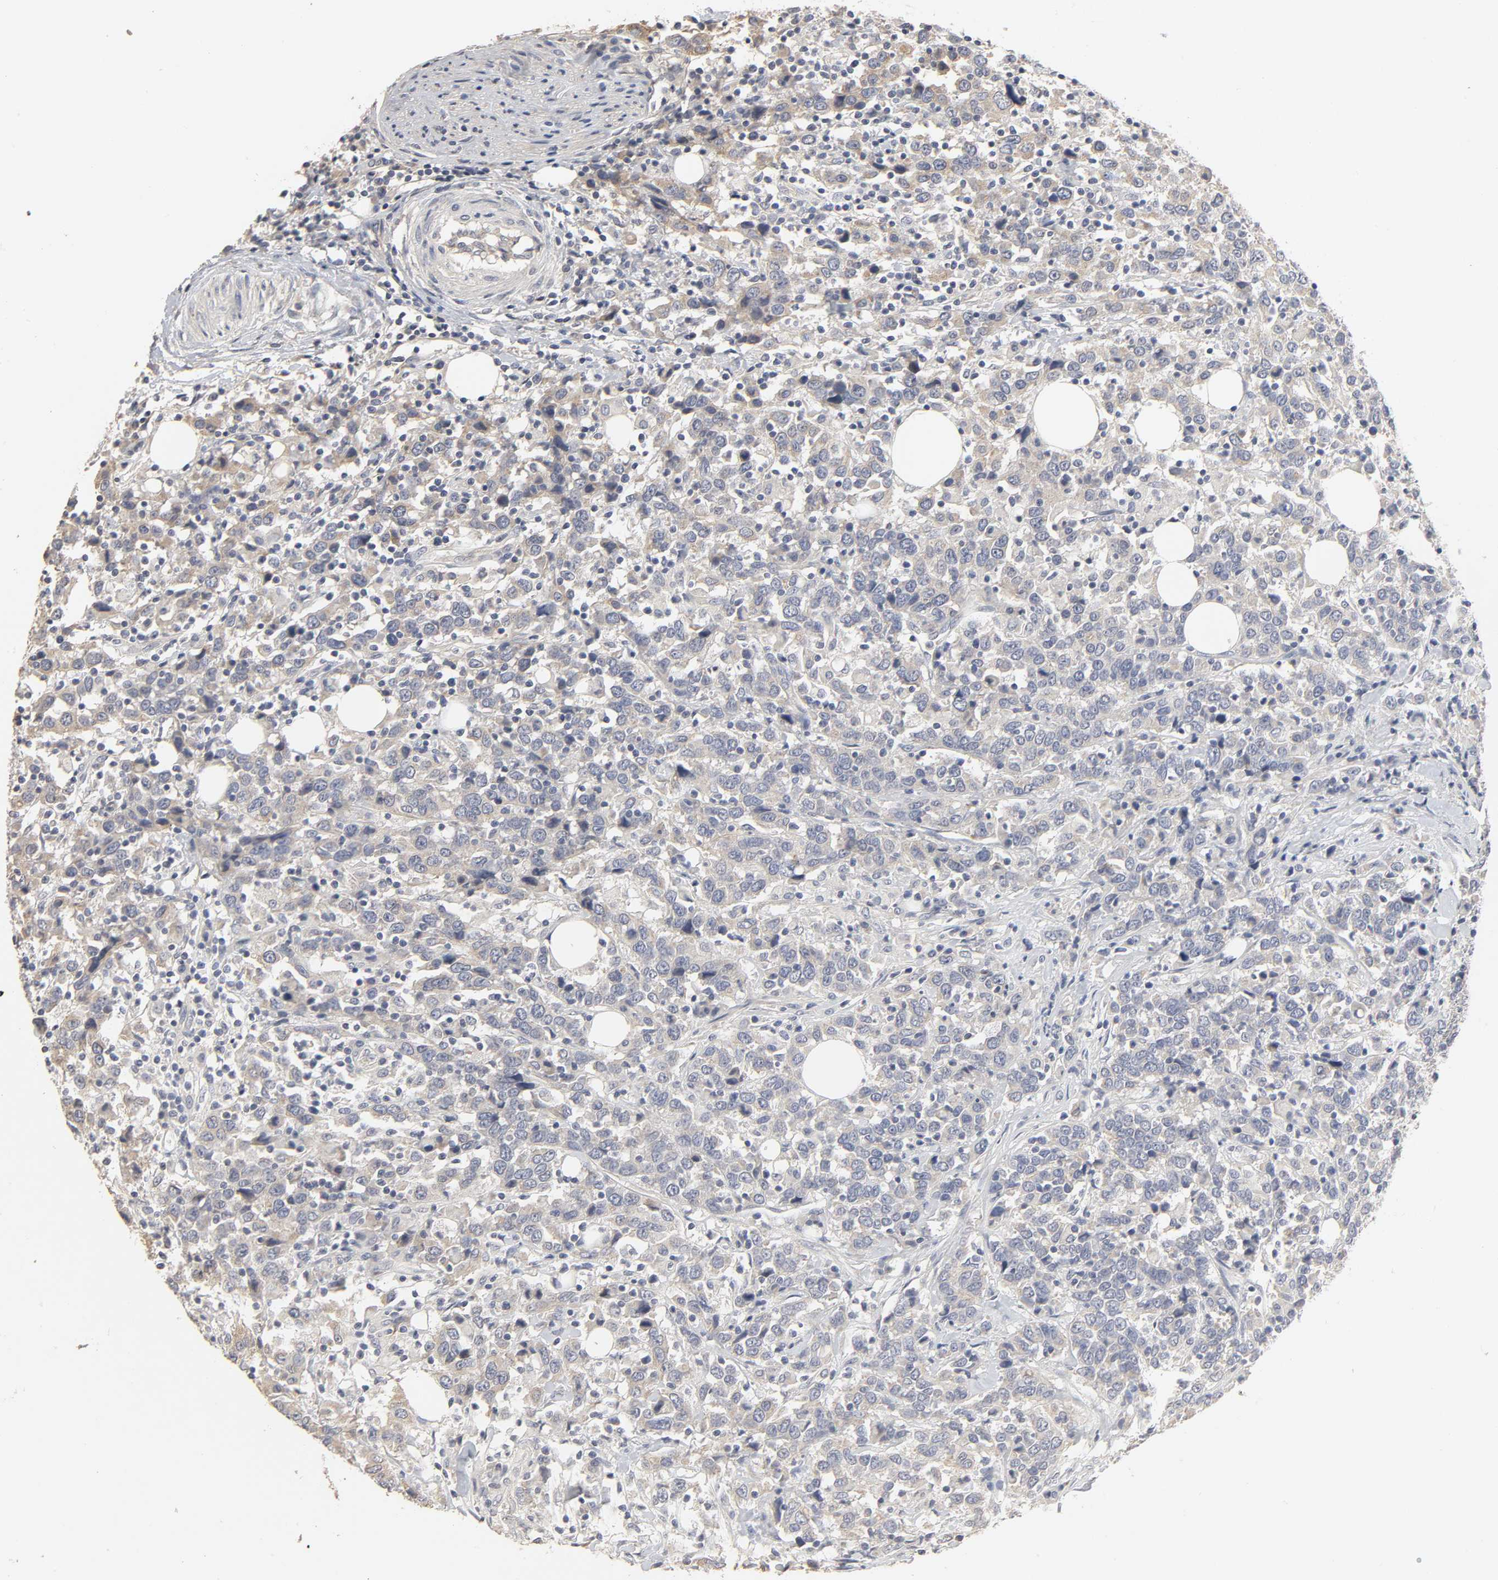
{"staining": {"intensity": "weak", "quantity": "<25%", "location": "cytoplasmic/membranous"}, "tissue": "urothelial cancer", "cell_type": "Tumor cells", "image_type": "cancer", "snomed": [{"axis": "morphology", "description": "Urothelial carcinoma, High grade"}, {"axis": "topography", "description": "Urinary bladder"}], "caption": "Tumor cells show no significant expression in urothelial cancer.", "gene": "SLC10A2", "patient": {"sex": "male", "age": 61}}